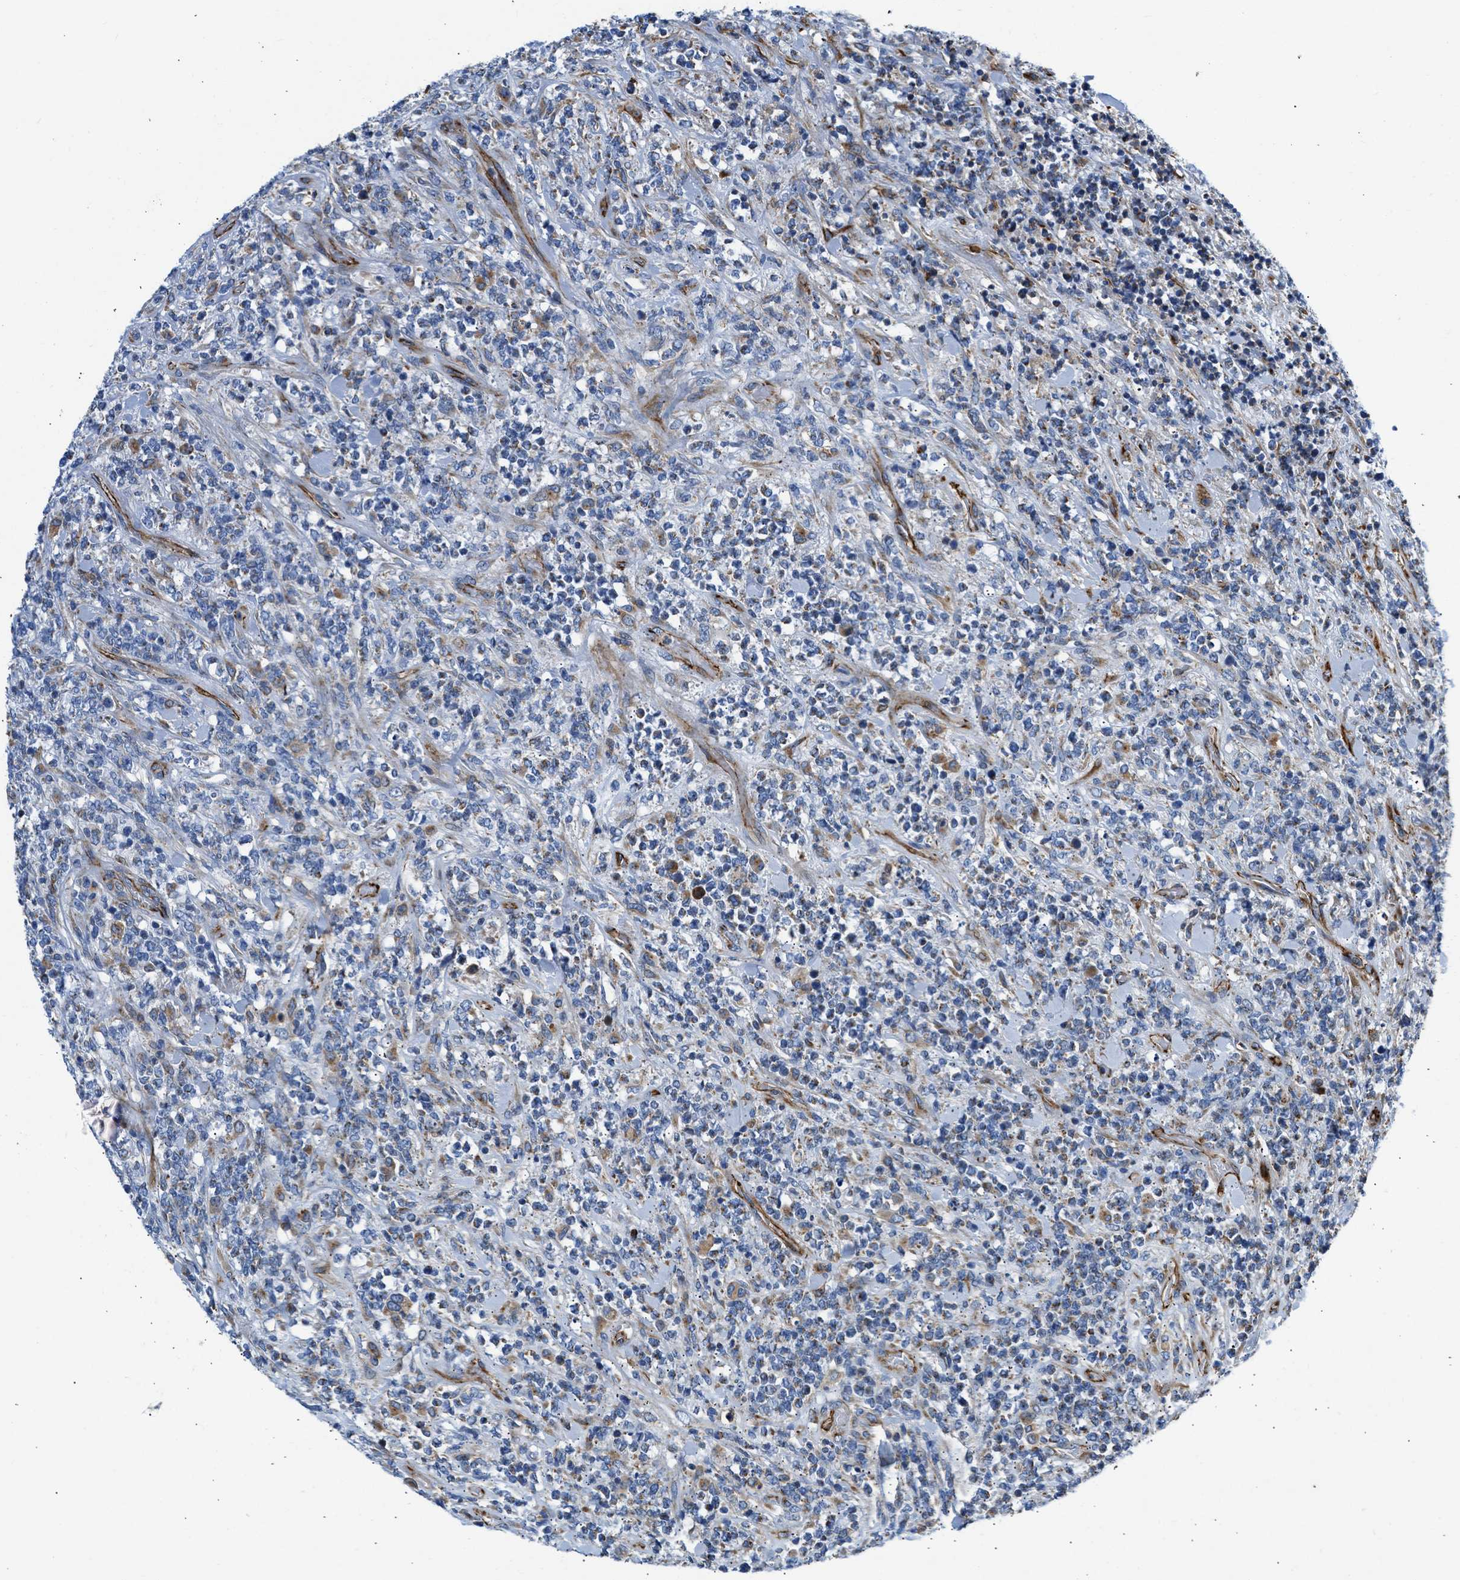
{"staining": {"intensity": "weak", "quantity": "<25%", "location": "cytoplasmic/membranous"}, "tissue": "lymphoma", "cell_type": "Tumor cells", "image_type": "cancer", "snomed": [{"axis": "morphology", "description": "Malignant lymphoma, non-Hodgkin's type, High grade"}, {"axis": "topography", "description": "Soft tissue"}], "caption": "Tumor cells show no significant expression in high-grade malignant lymphoma, non-Hodgkin's type.", "gene": "ULK4", "patient": {"sex": "male", "age": 18}}